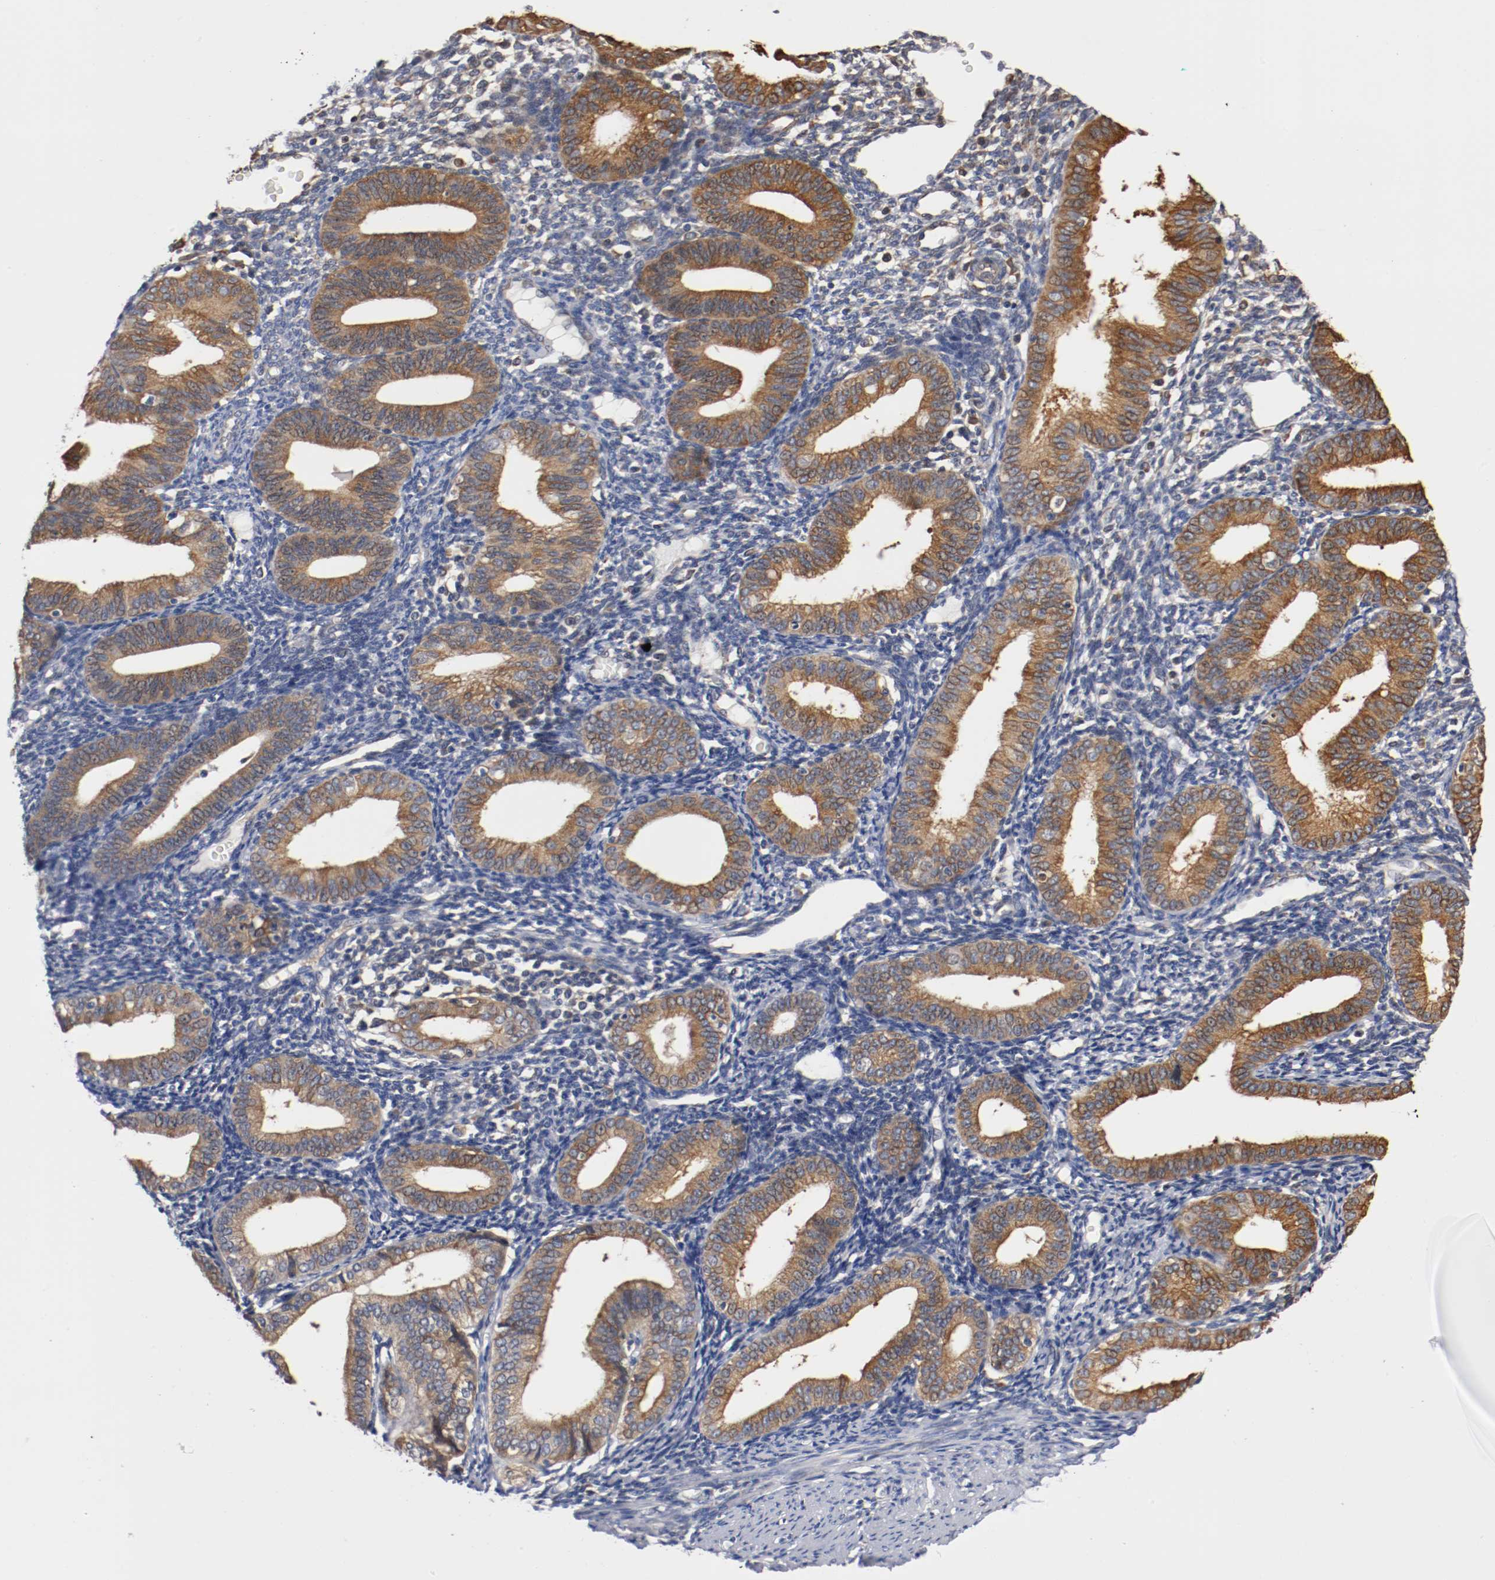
{"staining": {"intensity": "negative", "quantity": "none", "location": "none"}, "tissue": "endometrium", "cell_type": "Cells in endometrial stroma", "image_type": "normal", "snomed": [{"axis": "morphology", "description": "Normal tissue, NOS"}, {"axis": "topography", "description": "Endometrium"}], "caption": "Human endometrium stained for a protein using immunohistochemistry (IHC) exhibits no positivity in cells in endometrial stroma.", "gene": "TNFSF12", "patient": {"sex": "female", "age": 61}}